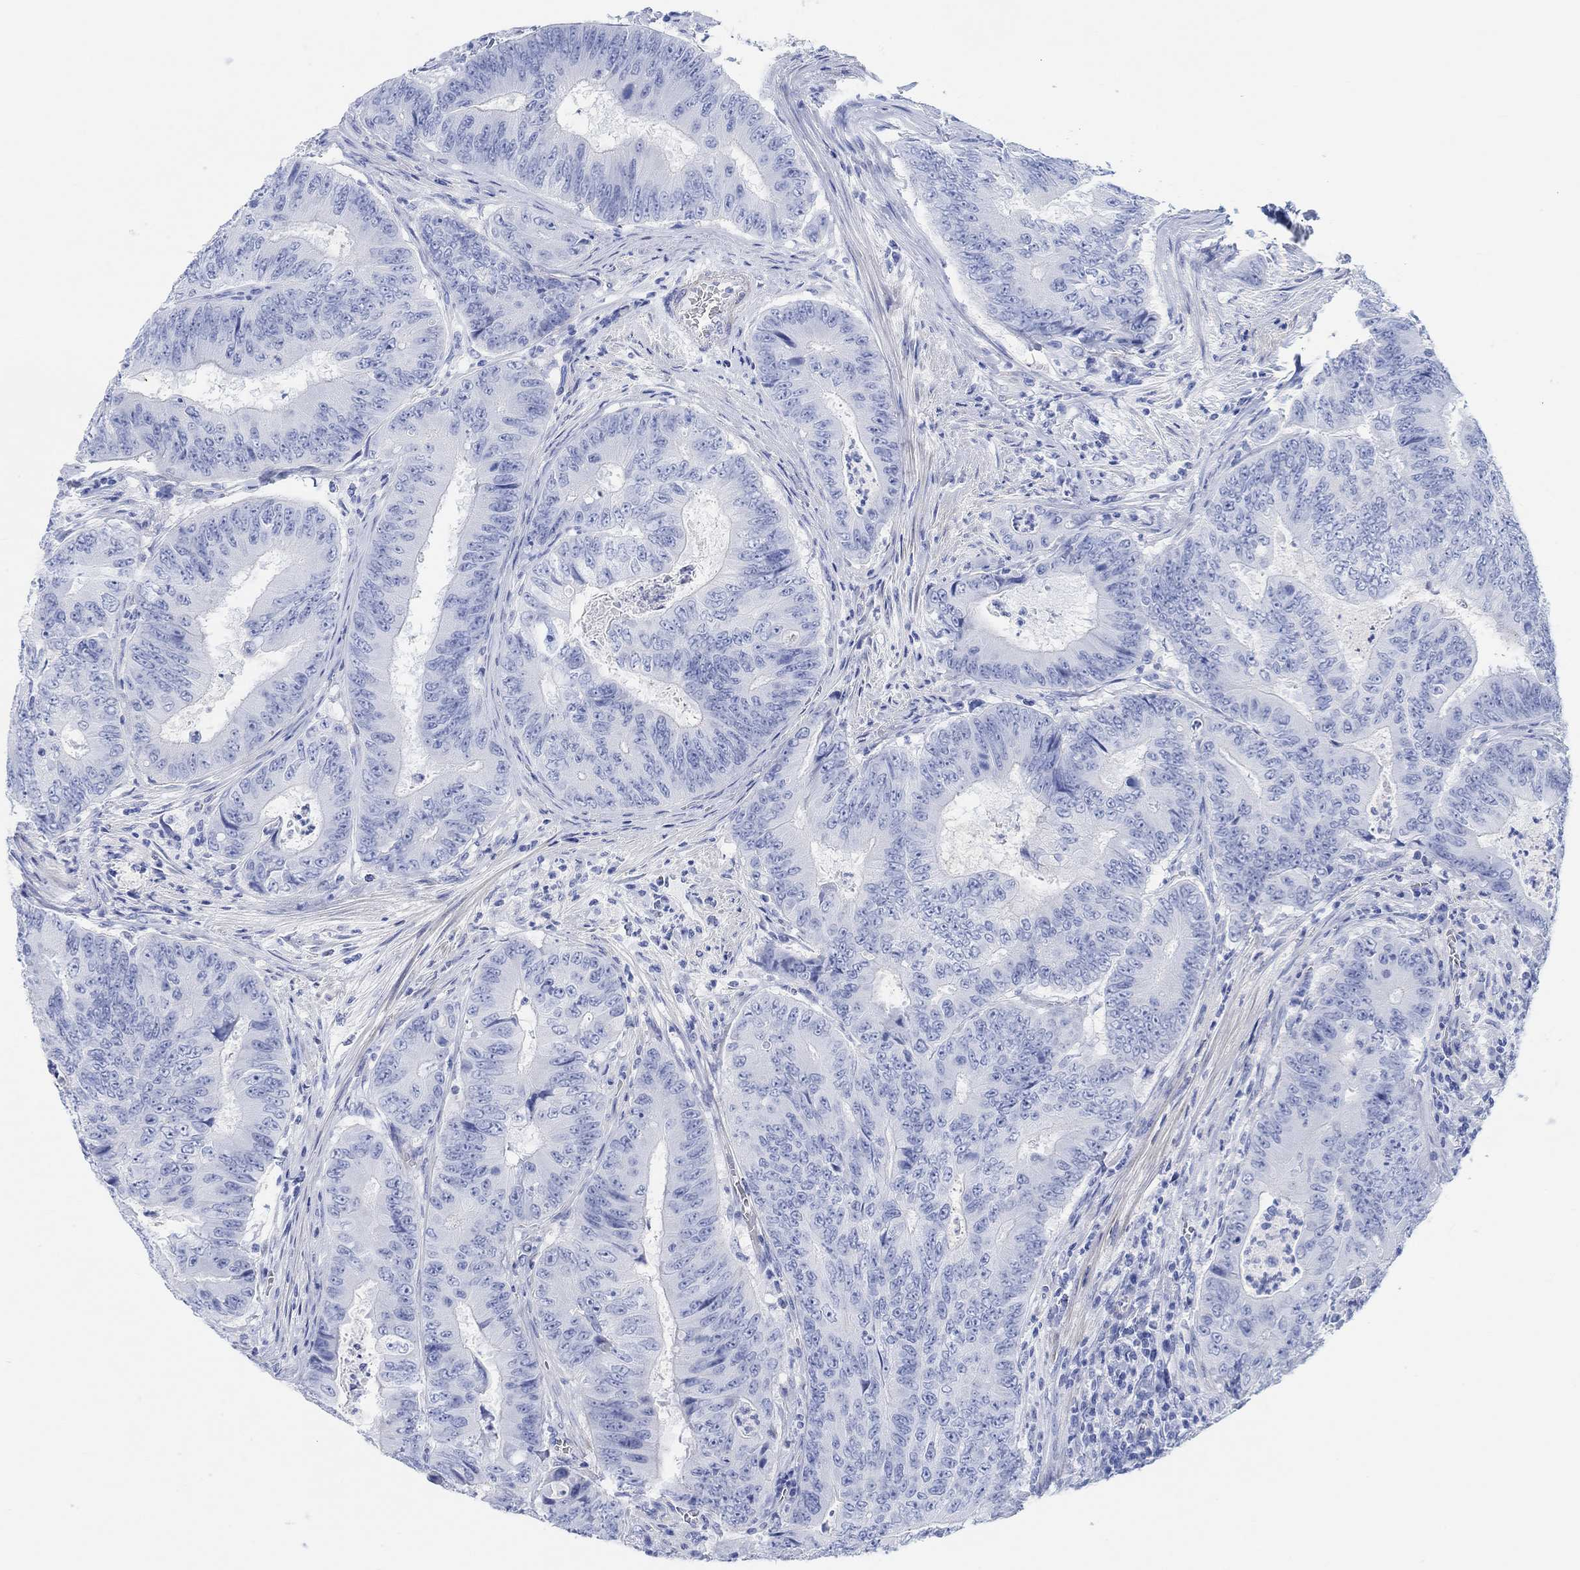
{"staining": {"intensity": "negative", "quantity": "none", "location": "none"}, "tissue": "colorectal cancer", "cell_type": "Tumor cells", "image_type": "cancer", "snomed": [{"axis": "morphology", "description": "Adenocarcinoma, NOS"}, {"axis": "topography", "description": "Colon"}], "caption": "A micrograph of human colorectal cancer is negative for staining in tumor cells.", "gene": "ANKRD33", "patient": {"sex": "female", "age": 48}}